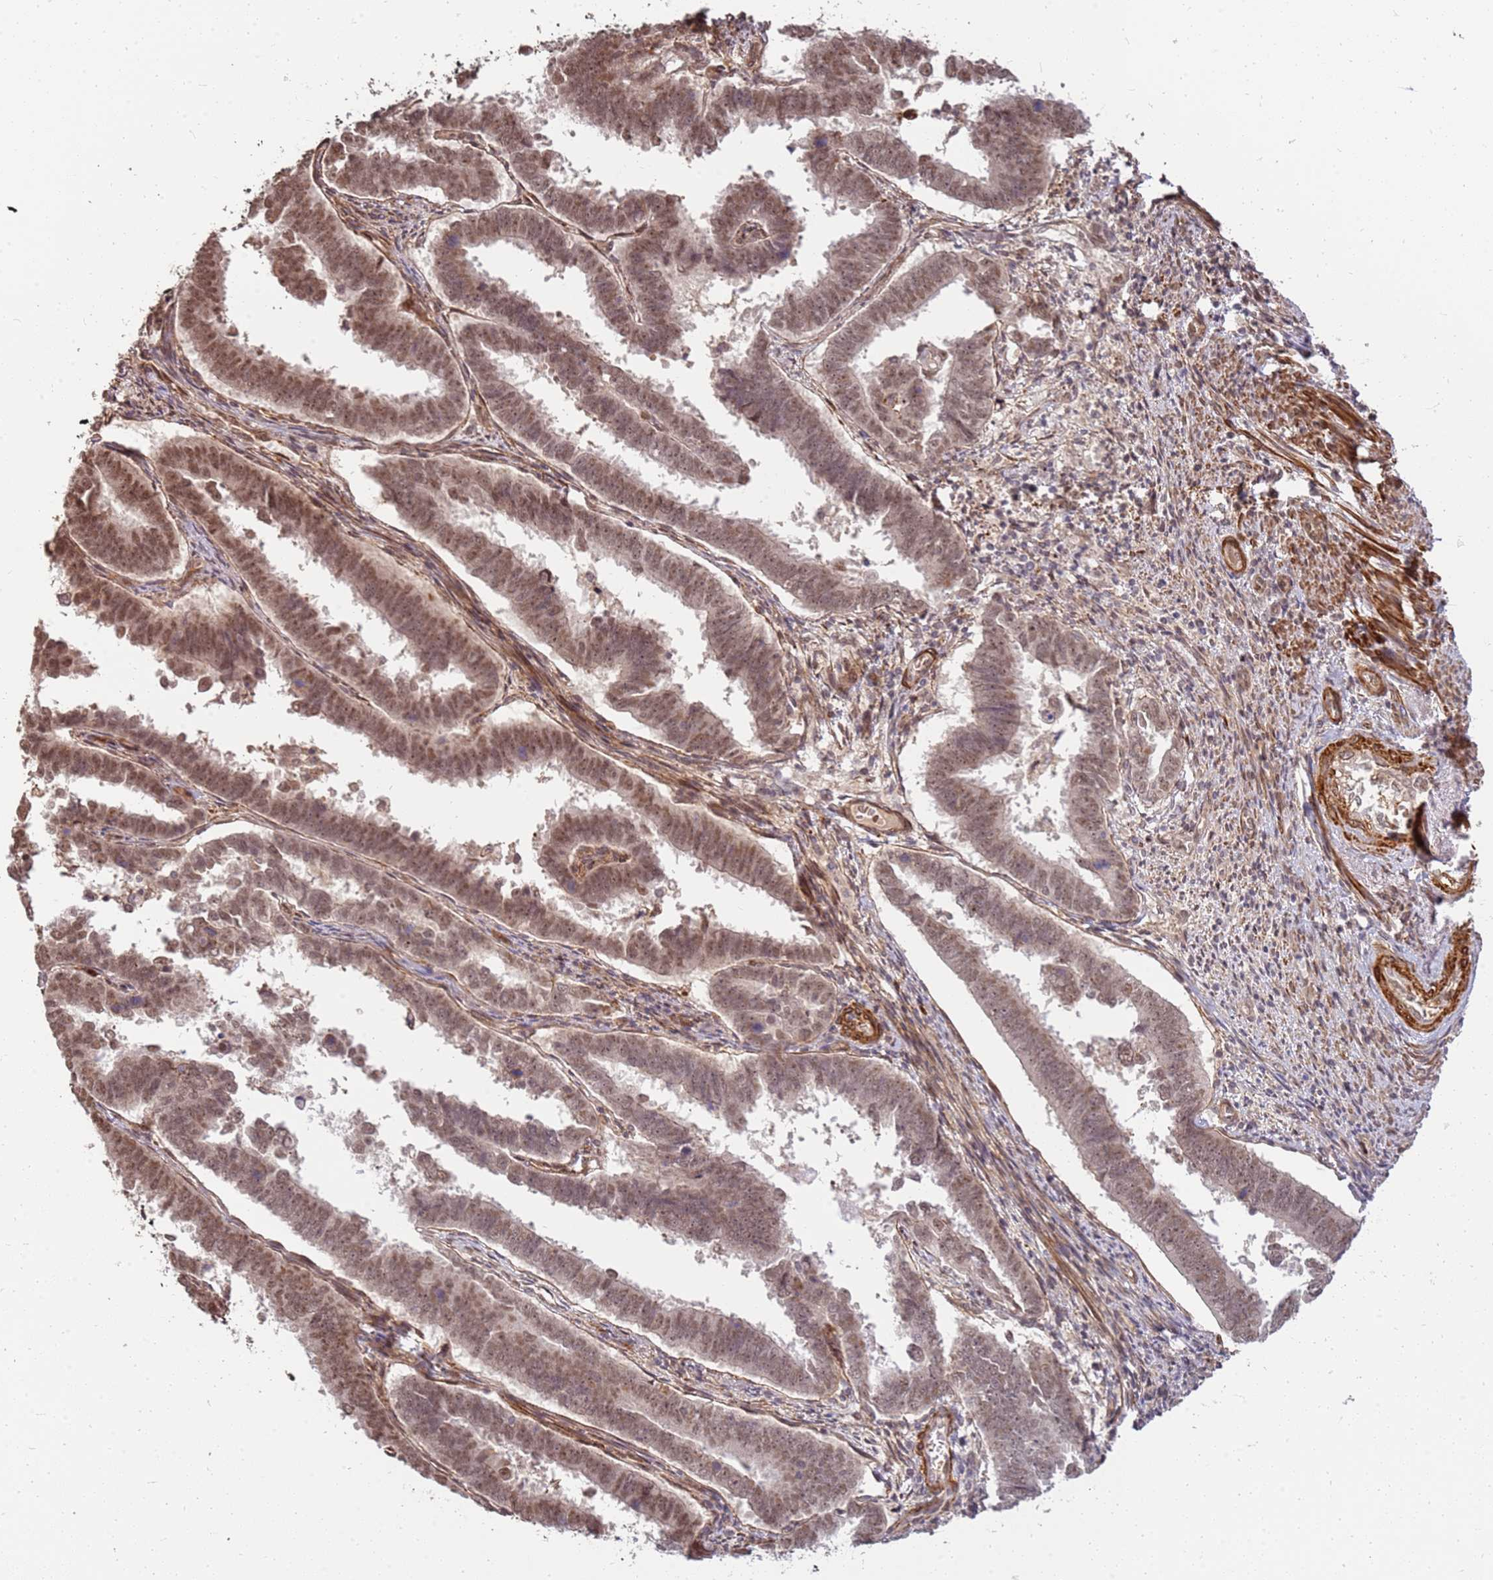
{"staining": {"intensity": "moderate", "quantity": ">75%", "location": "nuclear"}, "tissue": "endometrial cancer", "cell_type": "Tumor cells", "image_type": "cancer", "snomed": [{"axis": "morphology", "description": "Adenocarcinoma, NOS"}, {"axis": "topography", "description": "Endometrium"}], "caption": "Immunohistochemical staining of endometrial cancer demonstrates medium levels of moderate nuclear protein staining in about >75% of tumor cells. Nuclei are stained in blue.", "gene": "ST18", "patient": {"sex": "female", "age": 75}}